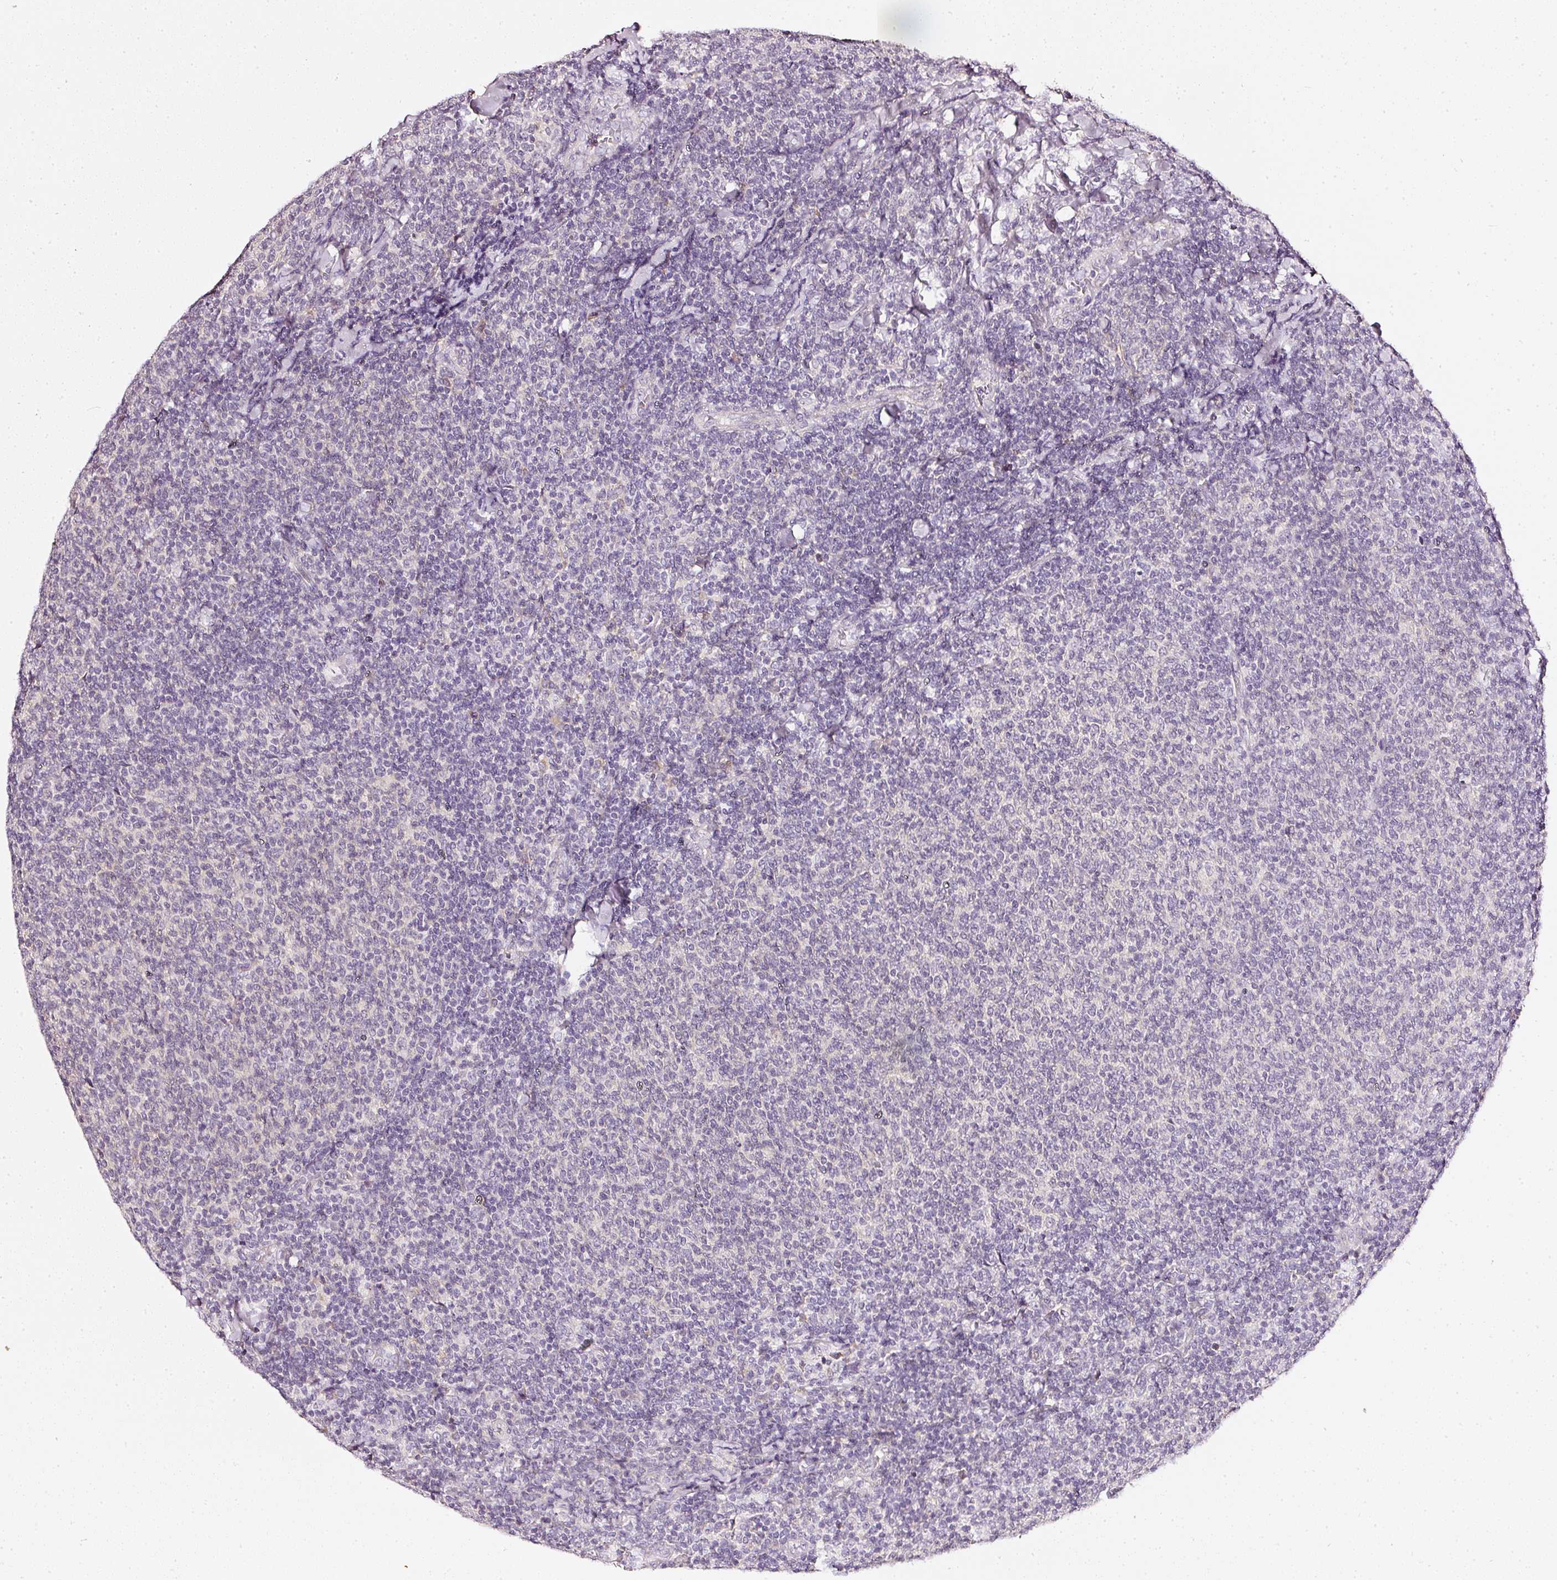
{"staining": {"intensity": "negative", "quantity": "none", "location": "none"}, "tissue": "lymphoma", "cell_type": "Tumor cells", "image_type": "cancer", "snomed": [{"axis": "morphology", "description": "Malignant lymphoma, non-Hodgkin's type, Low grade"}, {"axis": "topography", "description": "Lymph node"}], "caption": "DAB (3,3'-diaminobenzidine) immunohistochemical staining of low-grade malignant lymphoma, non-Hodgkin's type reveals no significant expression in tumor cells.", "gene": "CNP", "patient": {"sex": "male", "age": 52}}